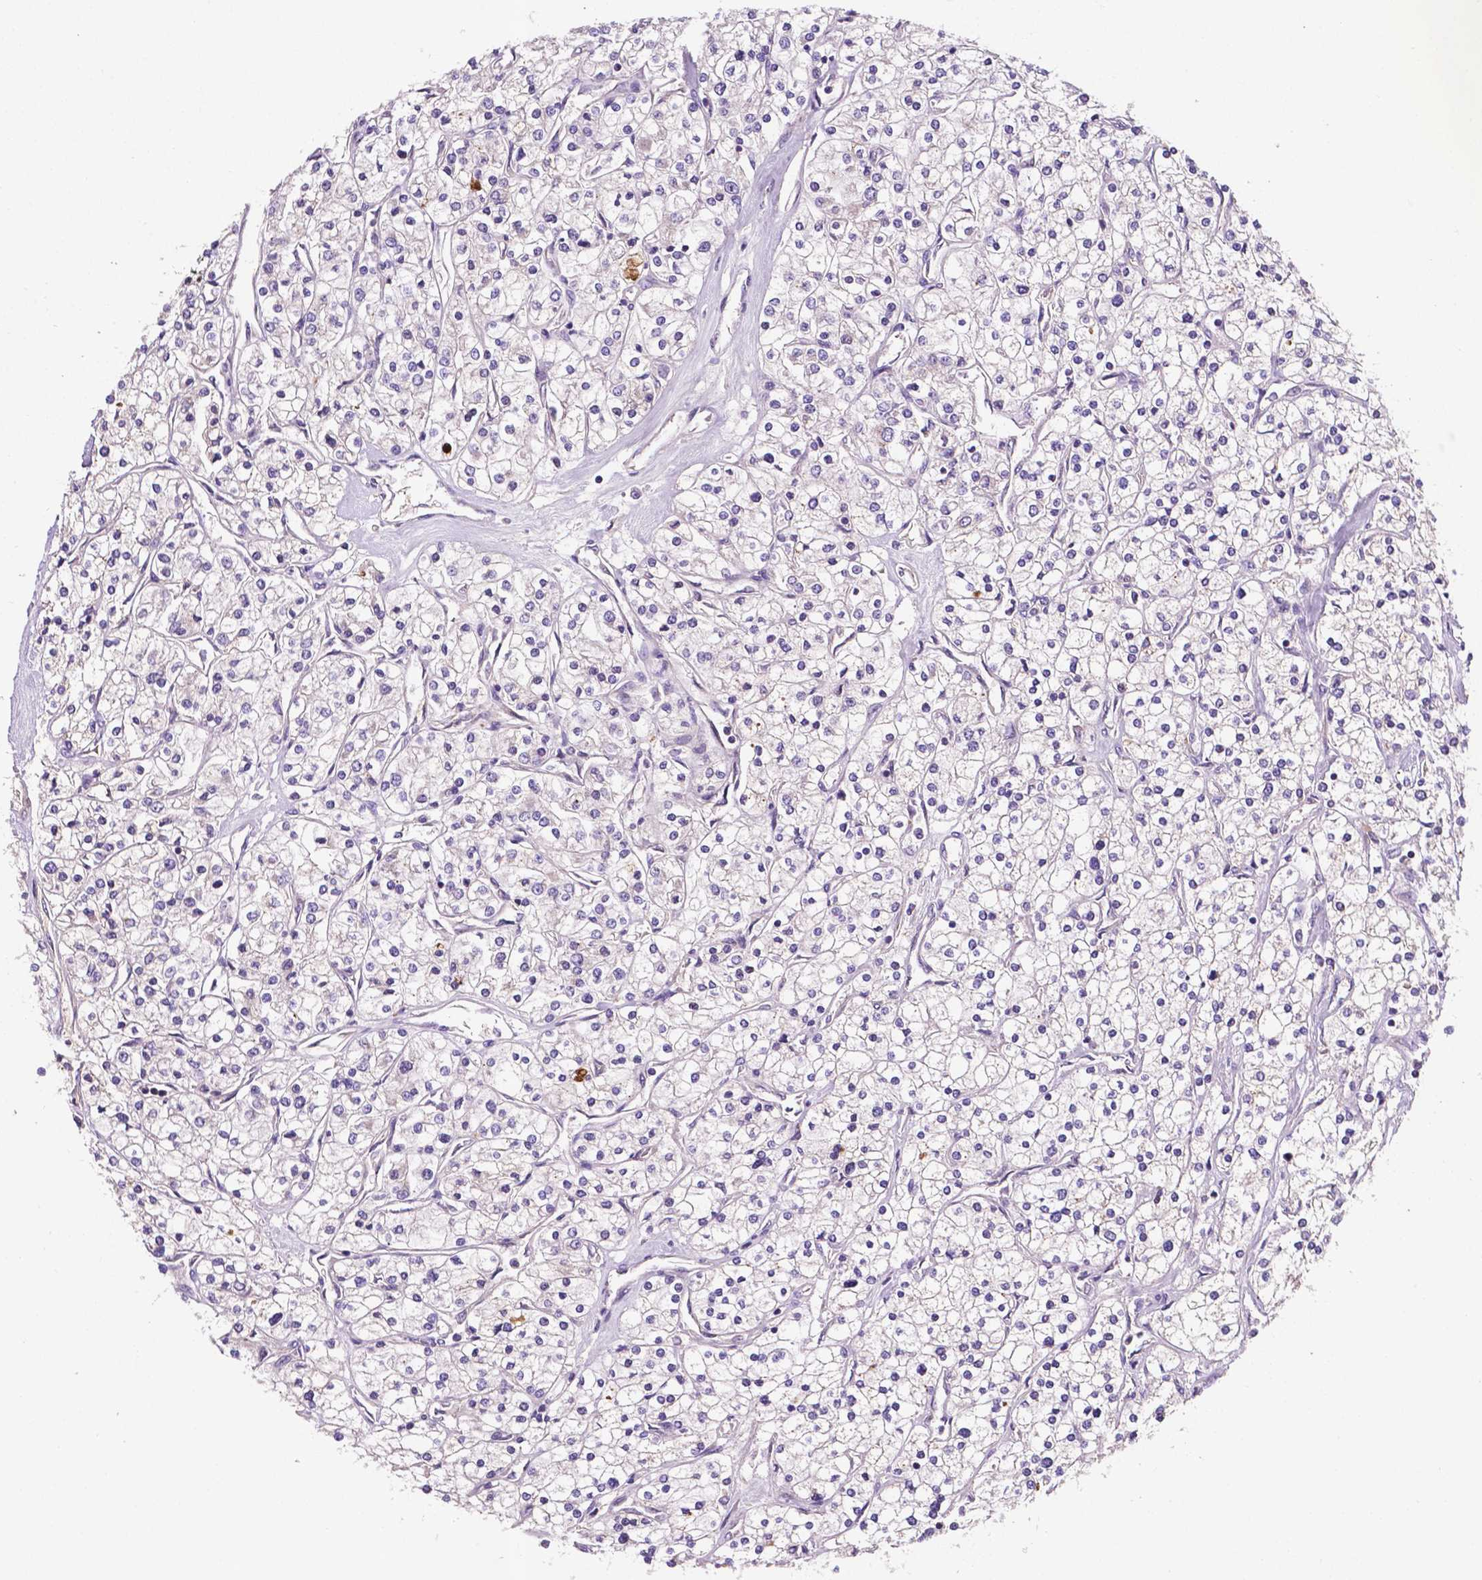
{"staining": {"intensity": "negative", "quantity": "none", "location": "none"}, "tissue": "renal cancer", "cell_type": "Tumor cells", "image_type": "cancer", "snomed": [{"axis": "morphology", "description": "Adenocarcinoma, NOS"}, {"axis": "topography", "description": "Kidney"}], "caption": "Human renal cancer stained for a protein using immunohistochemistry demonstrates no positivity in tumor cells.", "gene": "TM4SF20", "patient": {"sex": "male", "age": 80}}